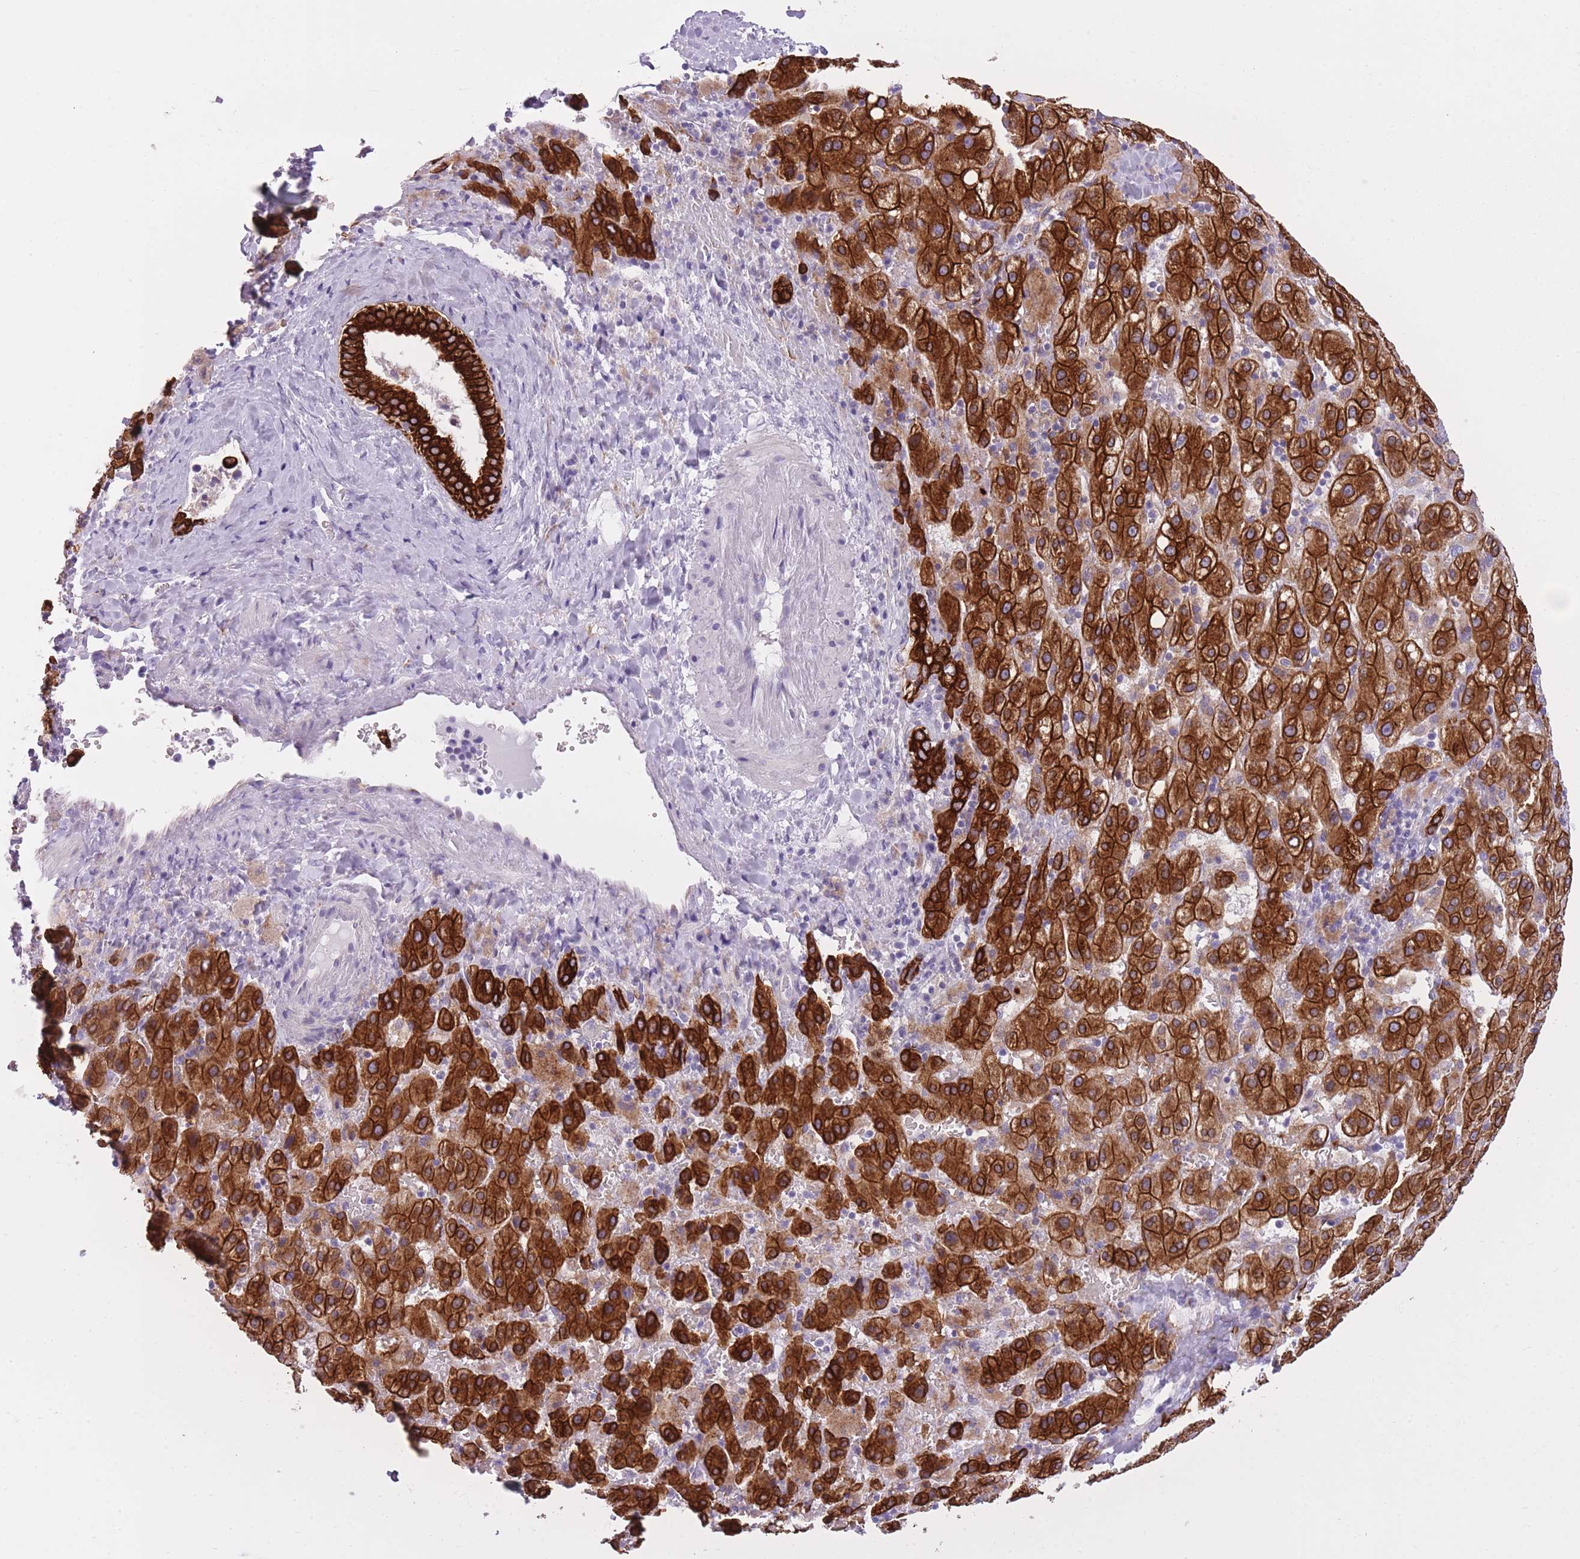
{"staining": {"intensity": "strong", "quantity": ">75%", "location": "cytoplasmic/membranous"}, "tissue": "liver cancer", "cell_type": "Tumor cells", "image_type": "cancer", "snomed": [{"axis": "morphology", "description": "Carcinoma, Hepatocellular, NOS"}, {"axis": "topography", "description": "Liver"}], "caption": "Liver cancer was stained to show a protein in brown. There is high levels of strong cytoplasmic/membranous staining in approximately >75% of tumor cells. (IHC, brightfield microscopy, high magnification).", "gene": "RADX", "patient": {"sex": "female", "age": 58}}